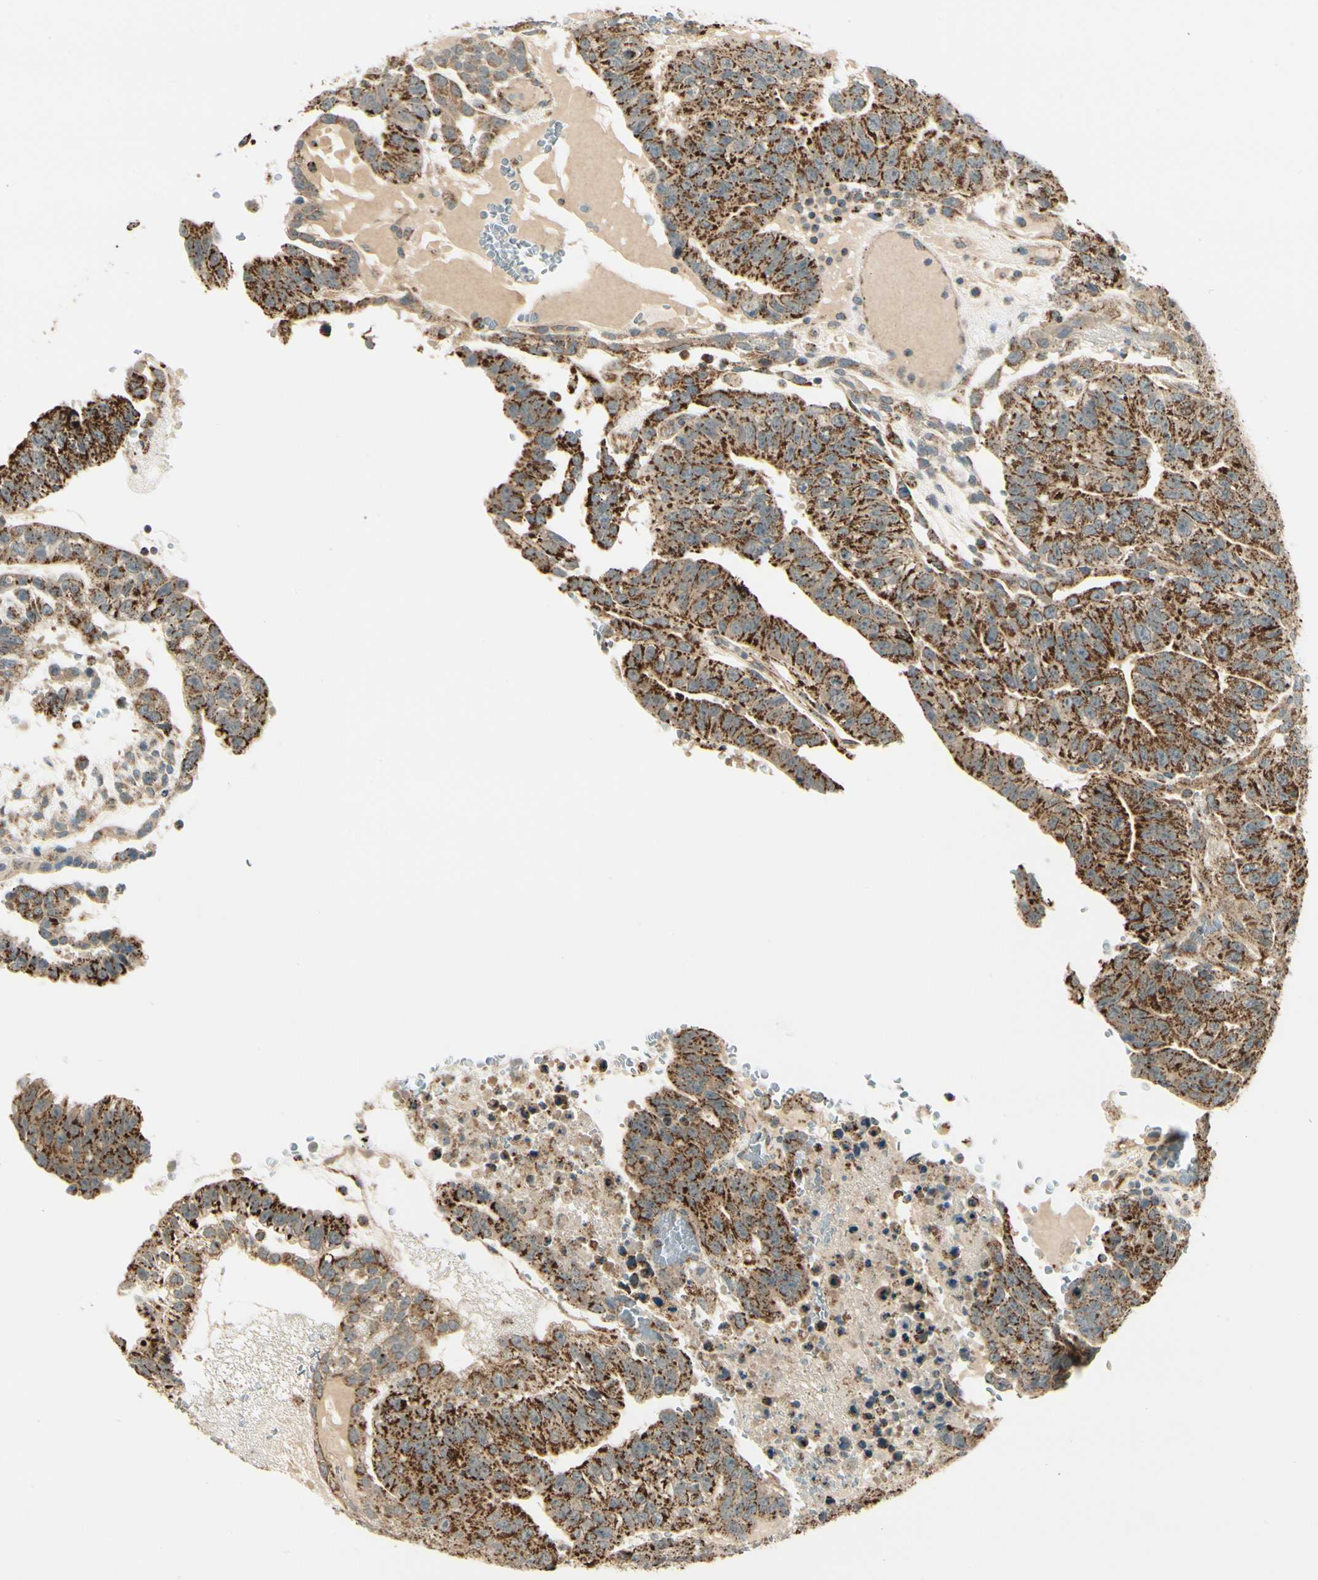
{"staining": {"intensity": "strong", "quantity": ">75%", "location": "cytoplasmic/membranous"}, "tissue": "testis cancer", "cell_type": "Tumor cells", "image_type": "cancer", "snomed": [{"axis": "morphology", "description": "Seminoma, NOS"}, {"axis": "morphology", "description": "Carcinoma, Embryonal, NOS"}, {"axis": "topography", "description": "Testis"}], "caption": "The image reveals immunohistochemical staining of testis seminoma. There is strong cytoplasmic/membranous positivity is appreciated in about >75% of tumor cells. (IHC, brightfield microscopy, high magnification).", "gene": "EPHB3", "patient": {"sex": "male", "age": 52}}